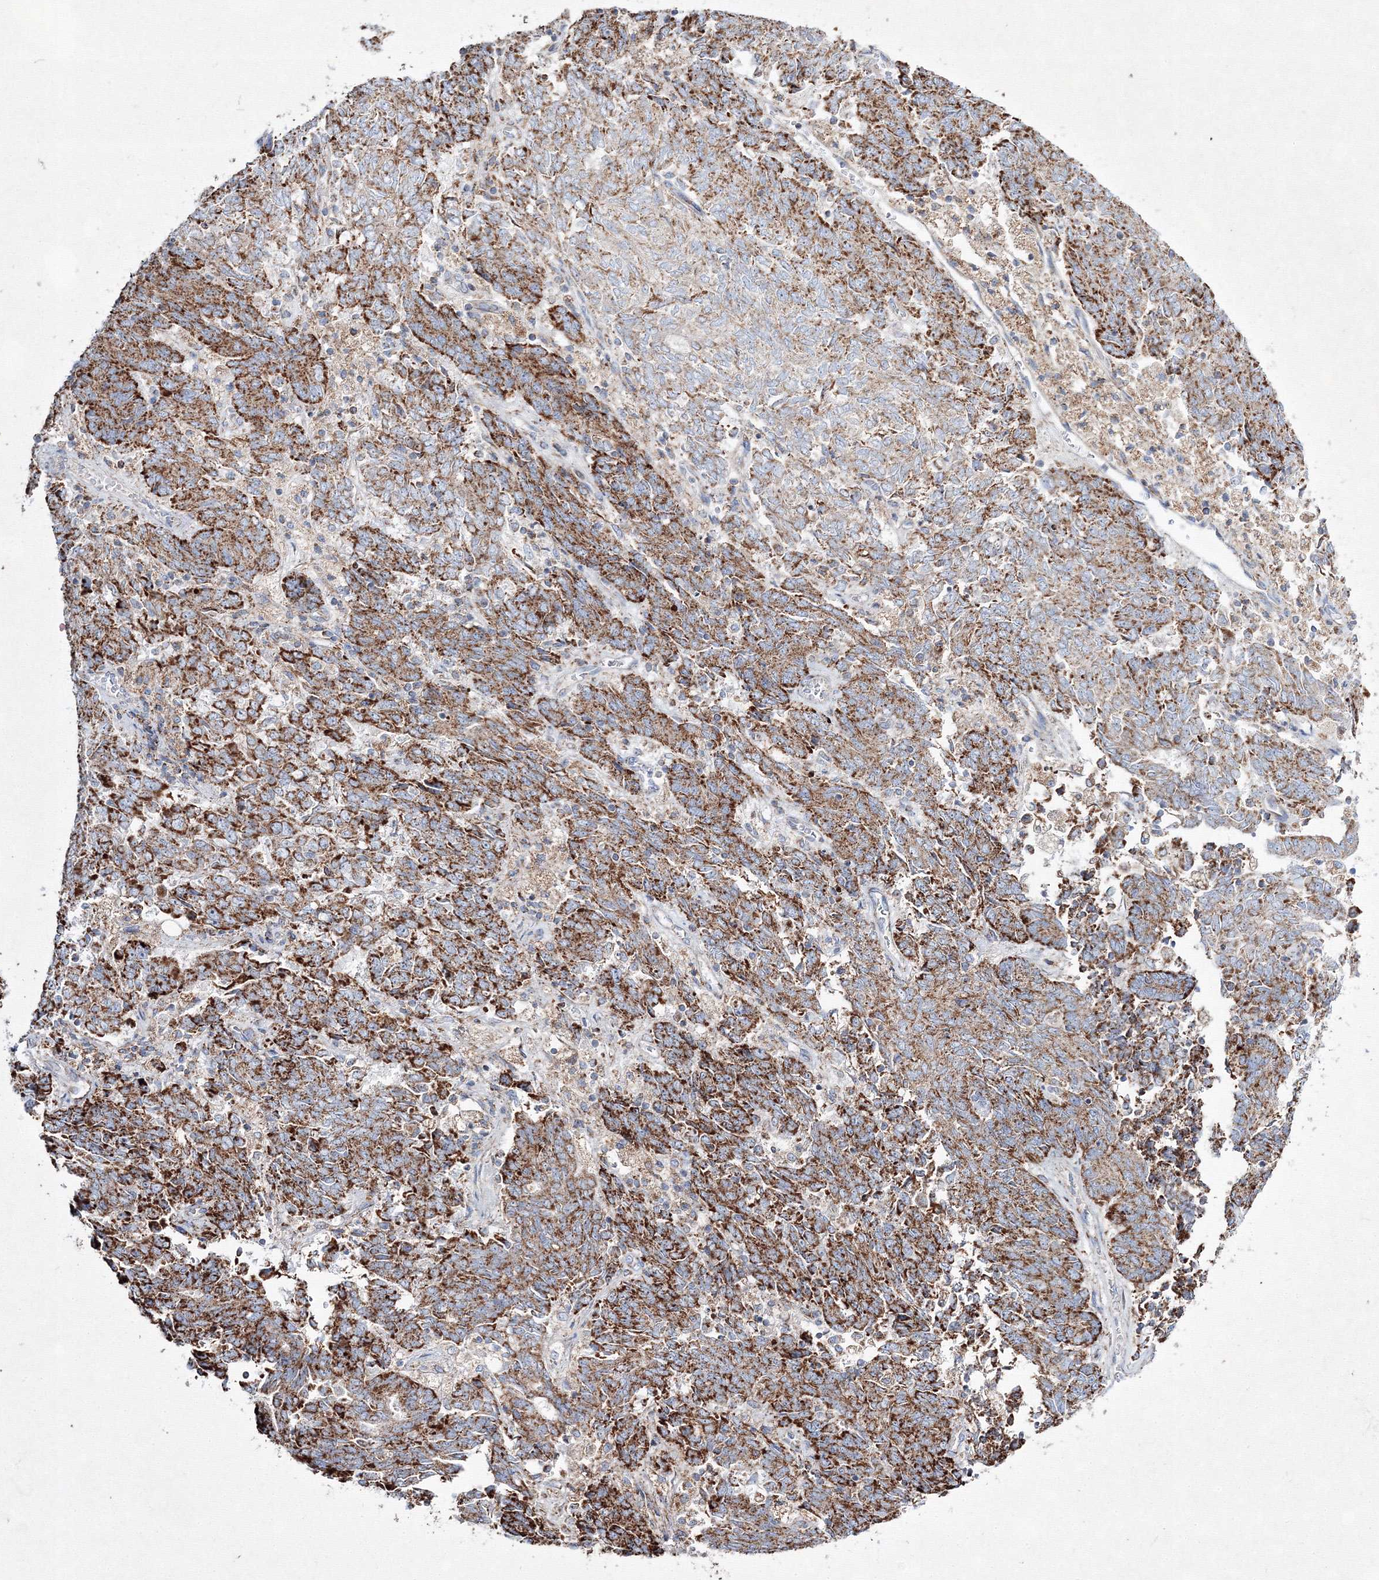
{"staining": {"intensity": "moderate", "quantity": ">75%", "location": "cytoplasmic/membranous"}, "tissue": "endometrial cancer", "cell_type": "Tumor cells", "image_type": "cancer", "snomed": [{"axis": "morphology", "description": "Adenocarcinoma, NOS"}, {"axis": "topography", "description": "Endometrium"}], "caption": "This photomicrograph exhibits immunohistochemistry (IHC) staining of human adenocarcinoma (endometrial), with medium moderate cytoplasmic/membranous expression in about >75% of tumor cells.", "gene": "IGSF9", "patient": {"sex": "female", "age": 80}}